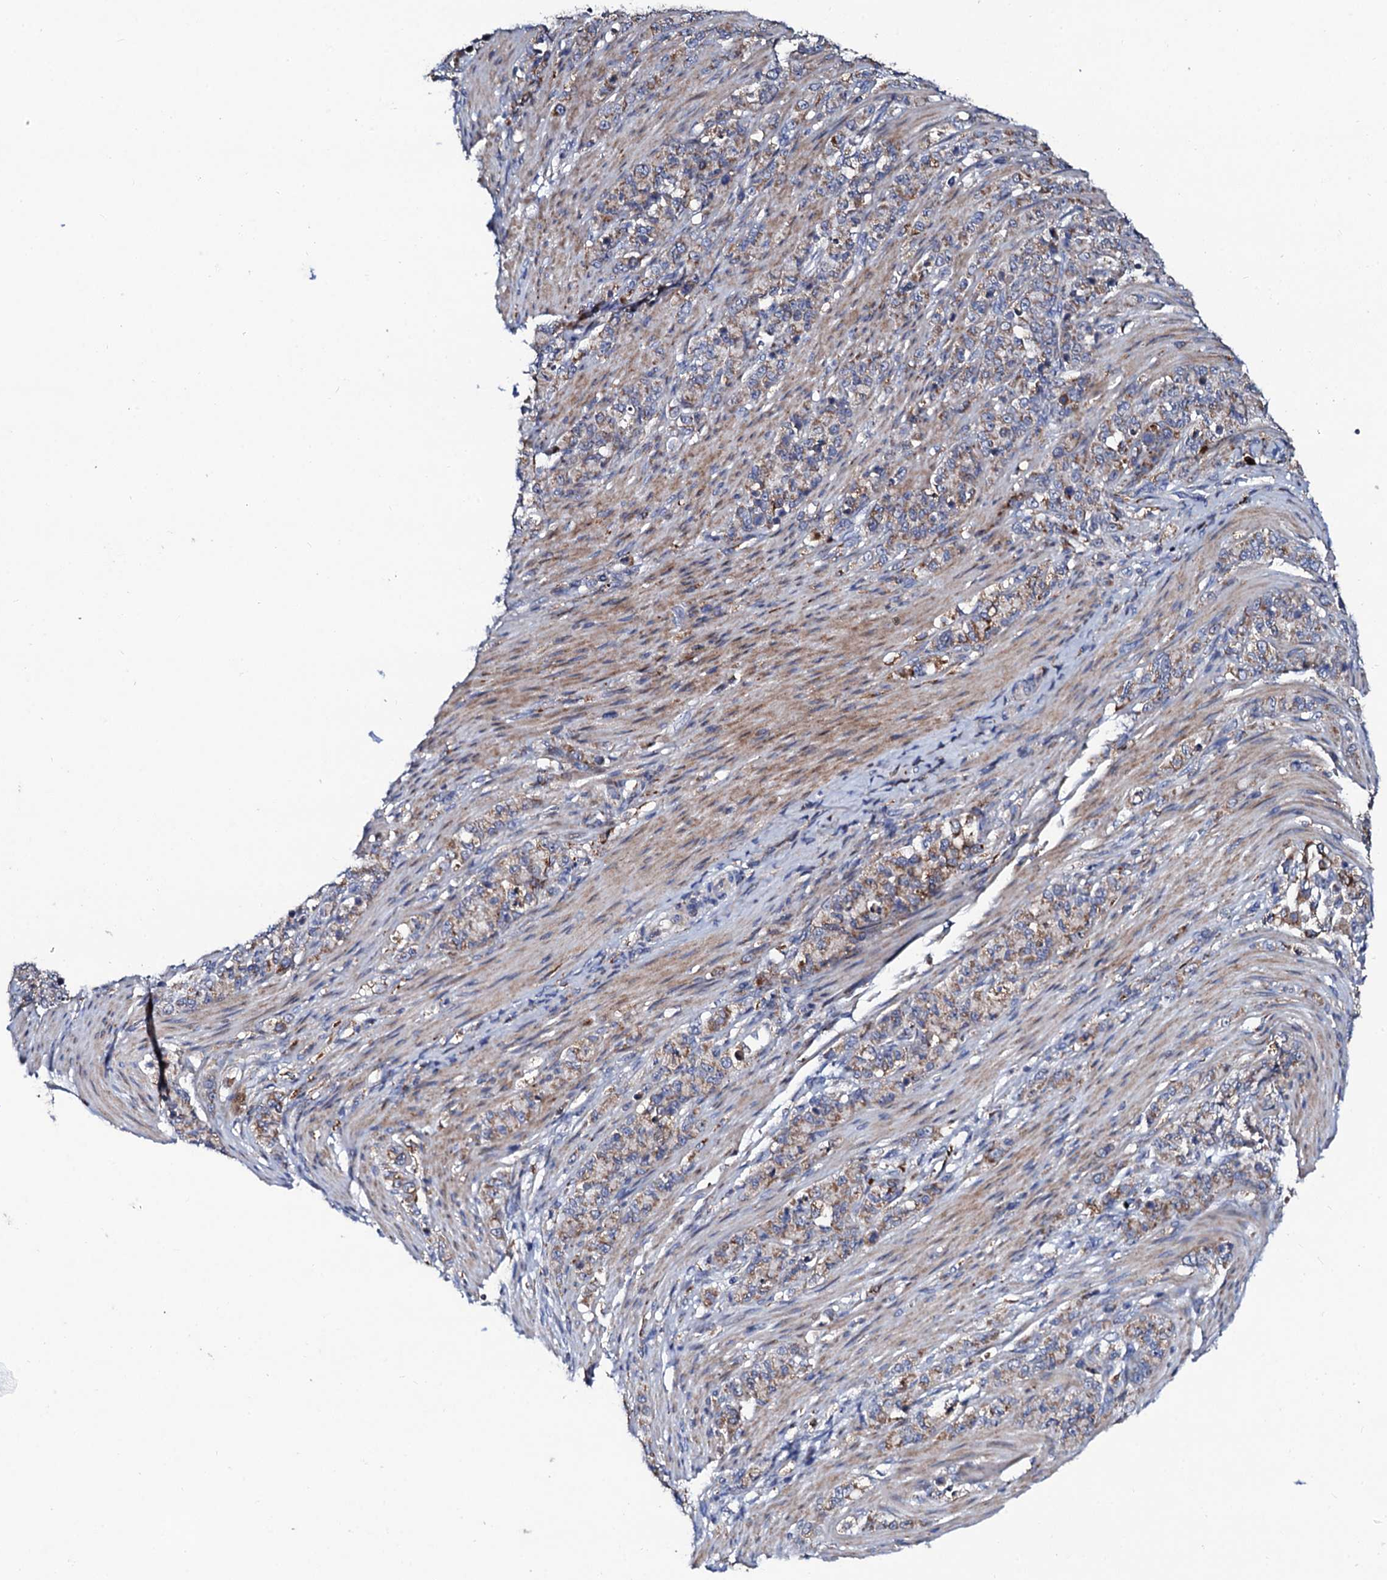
{"staining": {"intensity": "moderate", "quantity": ">75%", "location": "cytoplasmic/membranous"}, "tissue": "stomach cancer", "cell_type": "Tumor cells", "image_type": "cancer", "snomed": [{"axis": "morphology", "description": "Adenocarcinoma, NOS"}, {"axis": "topography", "description": "Stomach"}], "caption": "Immunohistochemistry (IHC) micrograph of human stomach cancer (adenocarcinoma) stained for a protein (brown), which reveals medium levels of moderate cytoplasmic/membranous positivity in approximately >75% of tumor cells.", "gene": "TCIRG1", "patient": {"sex": "female", "age": 79}}